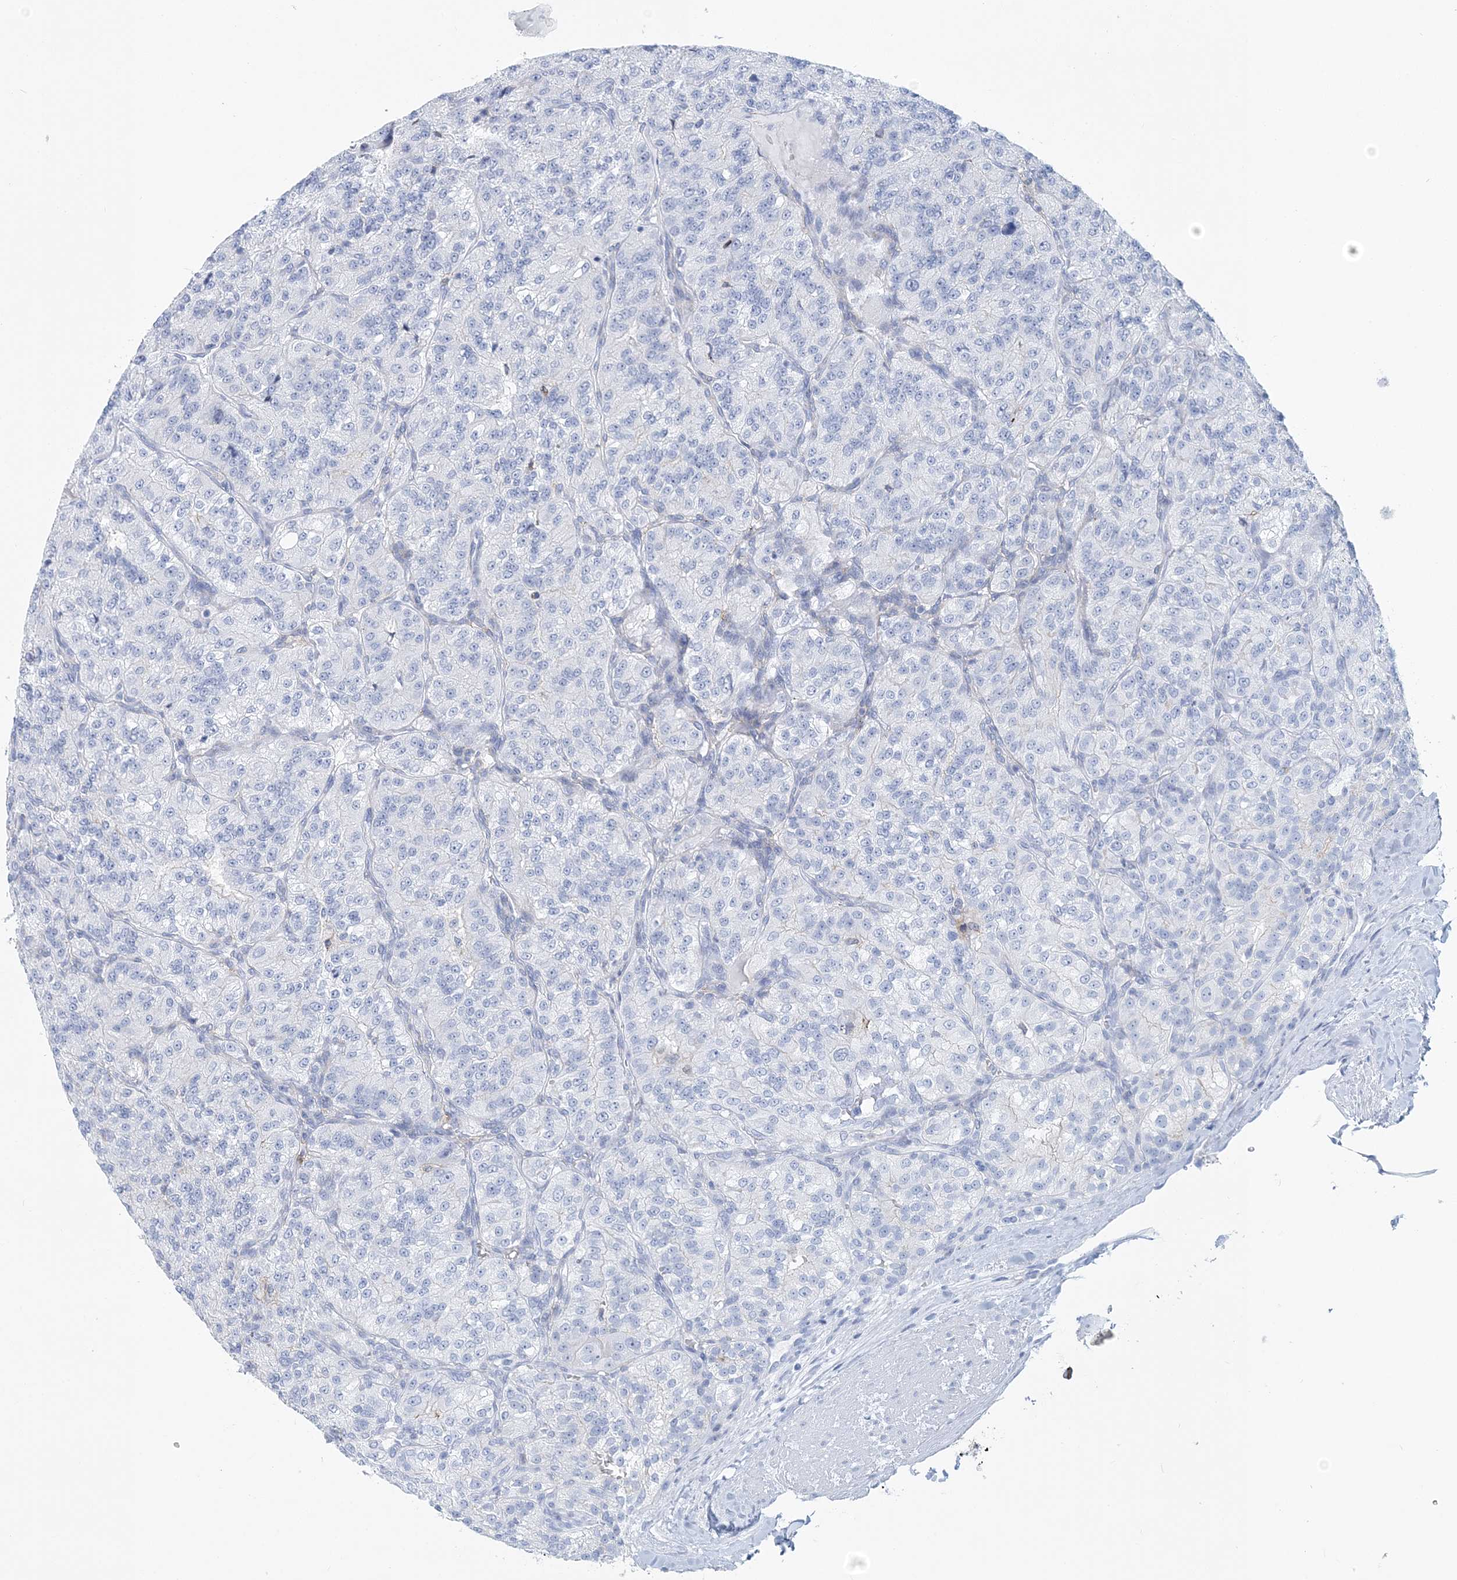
{"staining": {"intensity": "negative", "quantity": "none", "location": "none"}, "tissue": "renal cancer", "cell_type": "Tumor cells", "image_type": "cancer", "snomed": [{"axis": "morphology", "description": "Adenocarcinoma, NOS"}, {"axis": "topography", "description": "Kidney"}], "caption": "DAB (3,3'-diaminobenzidine) immunohistochemical staining of human renal cancer displays no significant positivity in tumor cells. (Brightfield microscopy of DAB immunohistochemistry (IHC) at high magnification).", "gene": "NKX6-1", "patient": {"sex": "female", "age": 63}}